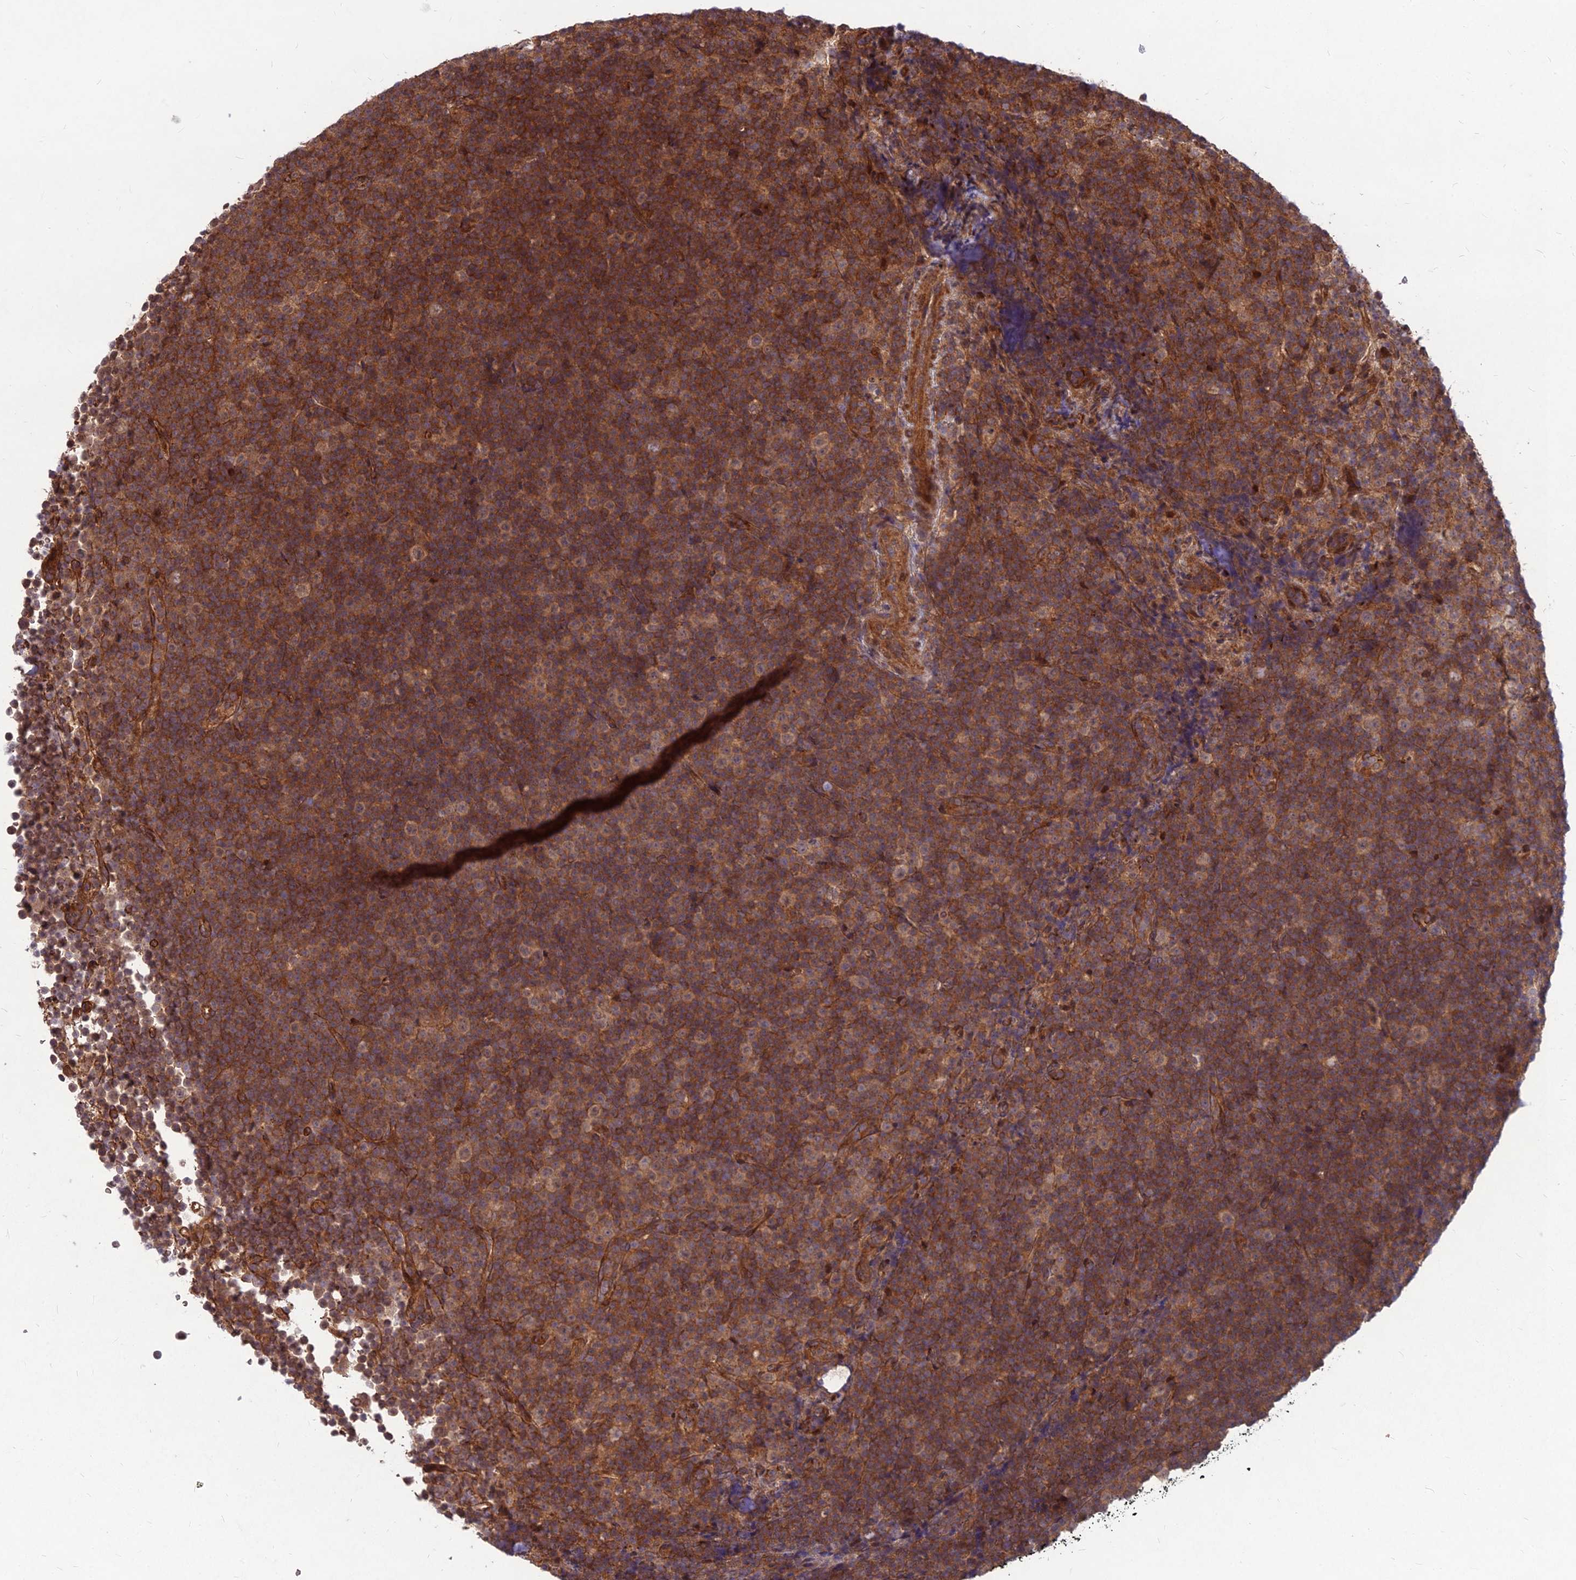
{"staining": {"intensity": "strong", "quantity": ">75%", "location": "cytoplasmic/membranous"}, "tissue": "lymphoma", "cell_type": "Tumor cells", "image_type": "cancer", "snomed": [{"axis": "morphology", "description": "Malignant lymphoma, non-Hodgkin's type, Low grade"}, {"axis": "topography", "description": "Lymph node"}], "caption": "Brown immunohistochemical staining in human lymphoma reveals strong cytoplasmic/membranous staining in approximately >75% of tumor cells. The staining was performed using DAB, with brown indicating positive protein expression. Nuclei are stained blue with hematoxylin.", "gene": "MFSD8", "patient": {"sex": "female", "age": 67}}